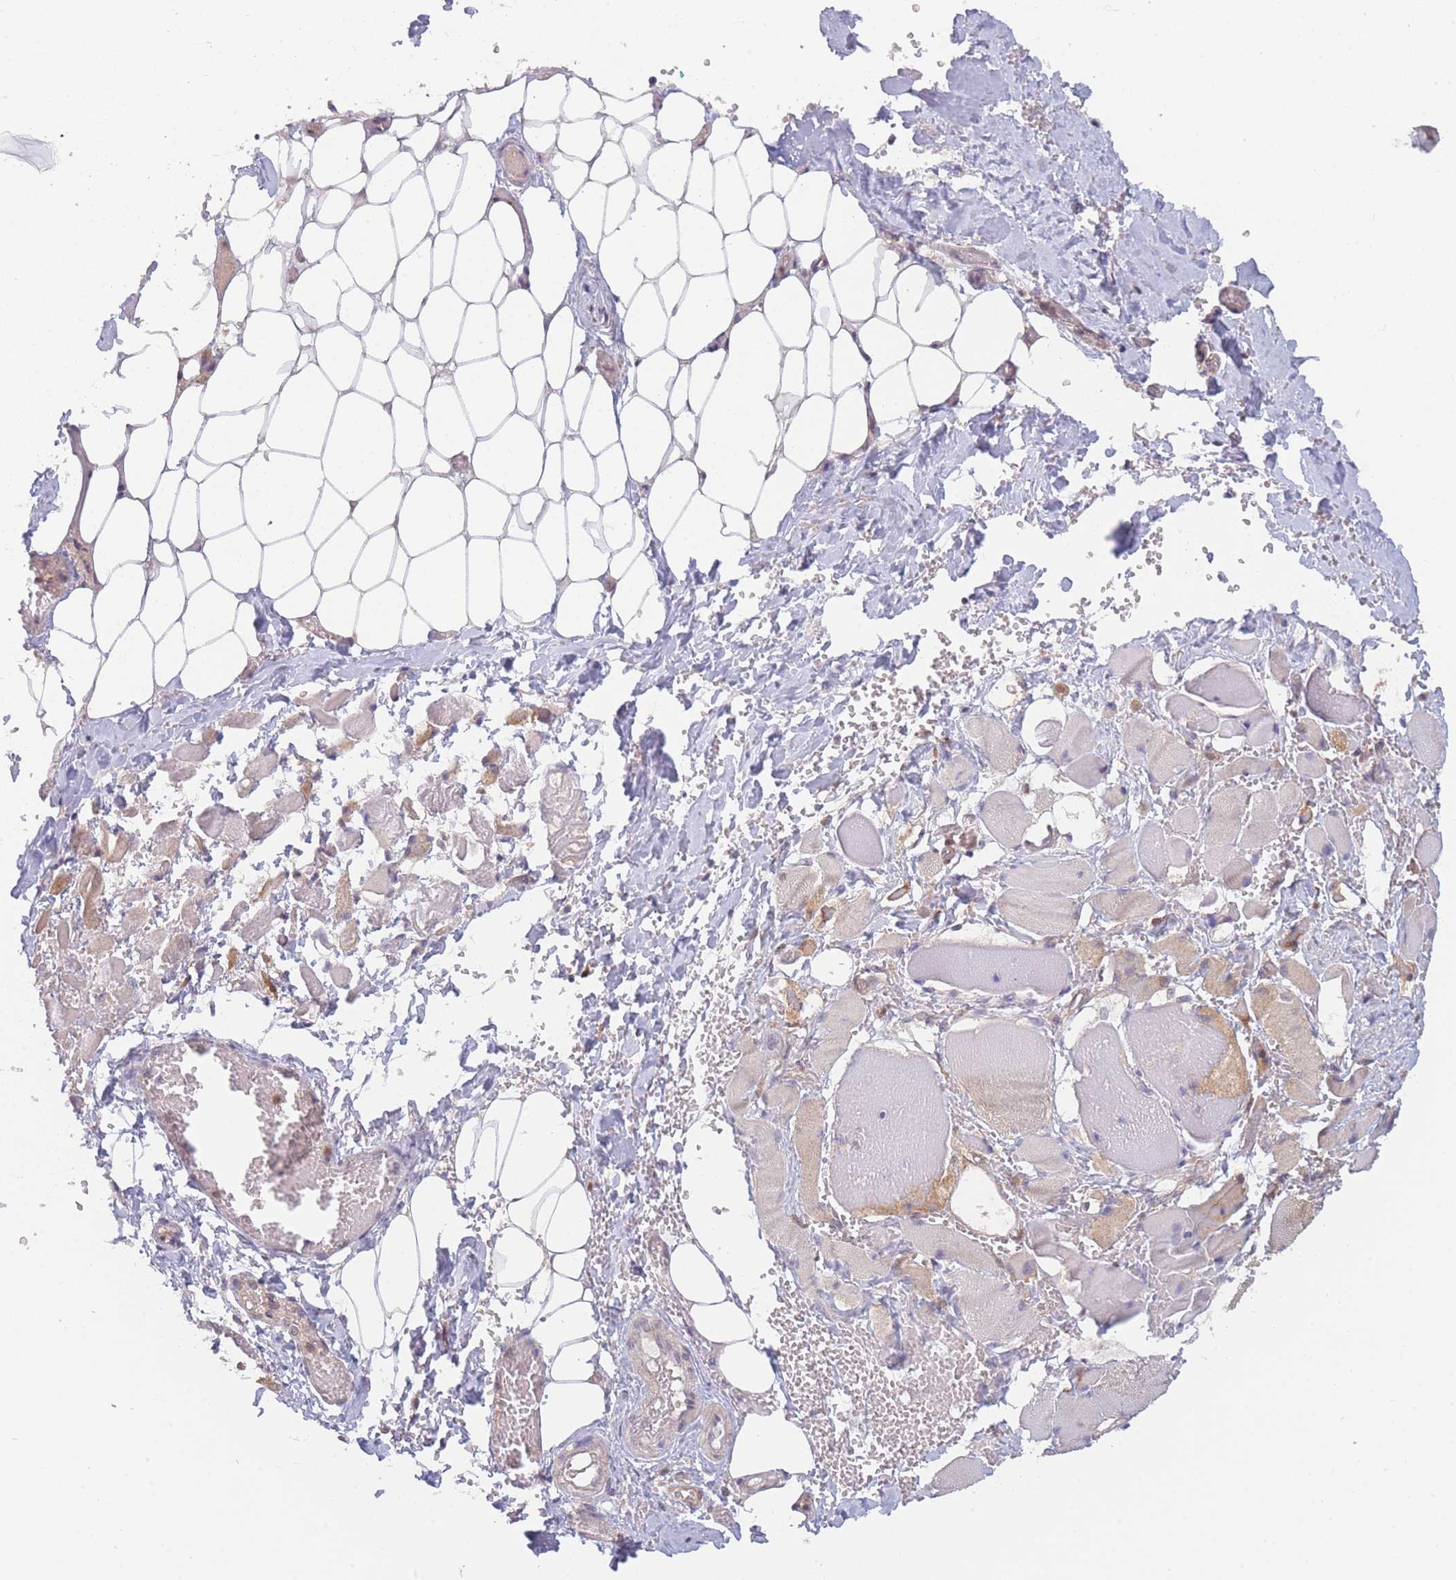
{"staining": {"intensity": "weak", "quantity": "<25%", "location": "cytoplasmic/membranous"}, "tissue": "skeletal muscle", "cell_type": "Myocytes", "image_type": "normal", "snomed": [{"axis": "morphology", "description": "Normal tissue, NOS"}, {"axis": "morphology", "description": "Basal cell carcinoma"}, {"axis": "topography", "description": "Skeletal muscle"}], "caption": "DAB immunohistochemical staining of normal skeletal muscle demonstrates no significant staining in myocytes. The staining is performed using DAB brown chromogen with nuclei counter-stained in using hematoxylin.", "gene": "MRI1", "patient": {"sex": "female", "age": 64}}